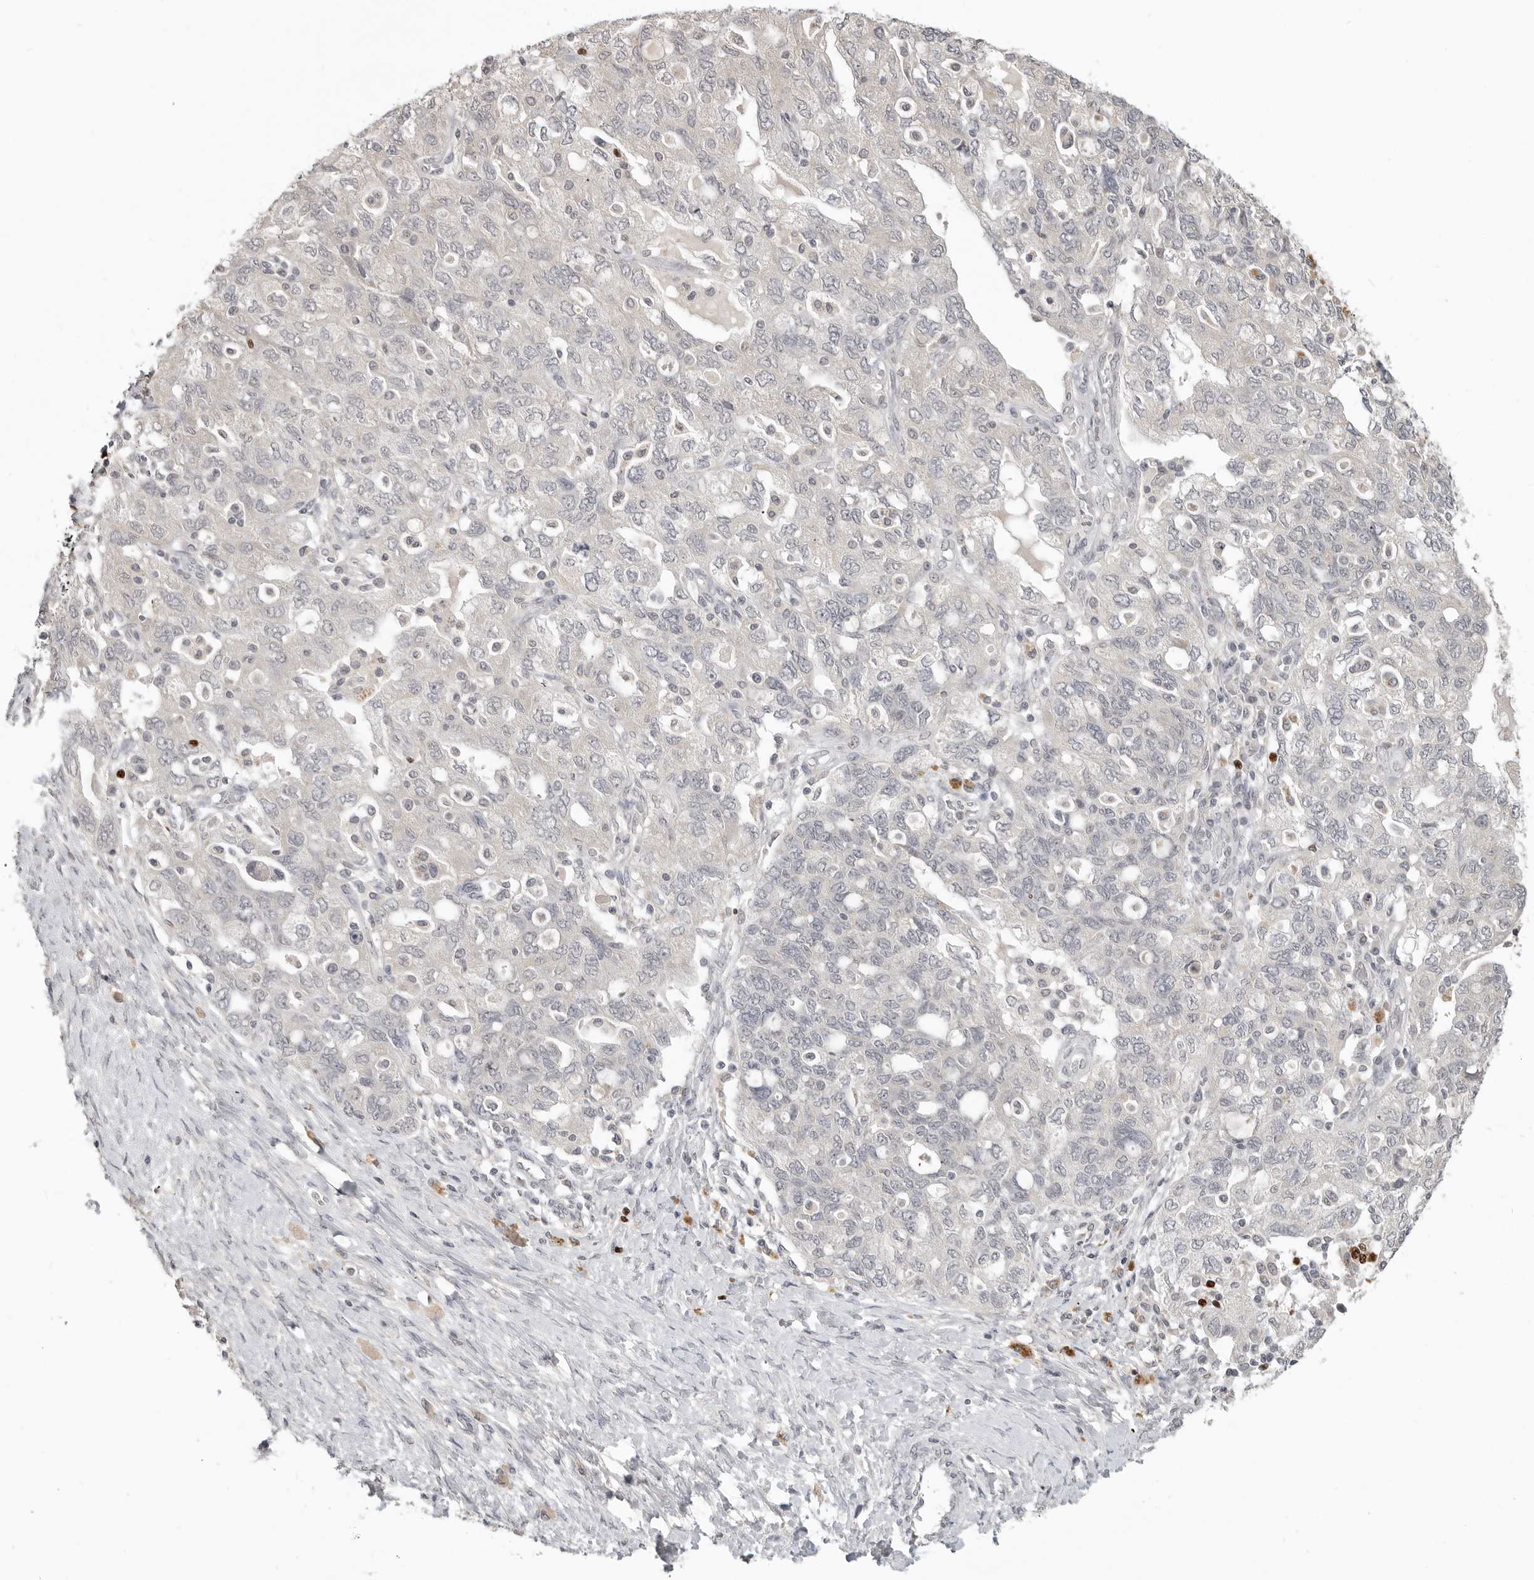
{"staining": {"intensity": "negative", "quantity": "none", "location": "none"}, "tissue": "ovarian cancer", "cell_type": "Tumor cells", "image_type": "cancer", "snomed": [{"axis": "morphology", "description": "Carcinoma, NOS"}, {"axis": "morphology", "description": "Cystadenocarcinoma, serous, NOS"}, {"axis": "topography", "description": "Ovary"}], "caption": "The IHC photomicrograph has no significant staining in tumor cells of ovarian cancer (carcinoma) tissue.", "gene": "FOXP3", "patient": {"sex": "female", "age": 69}}